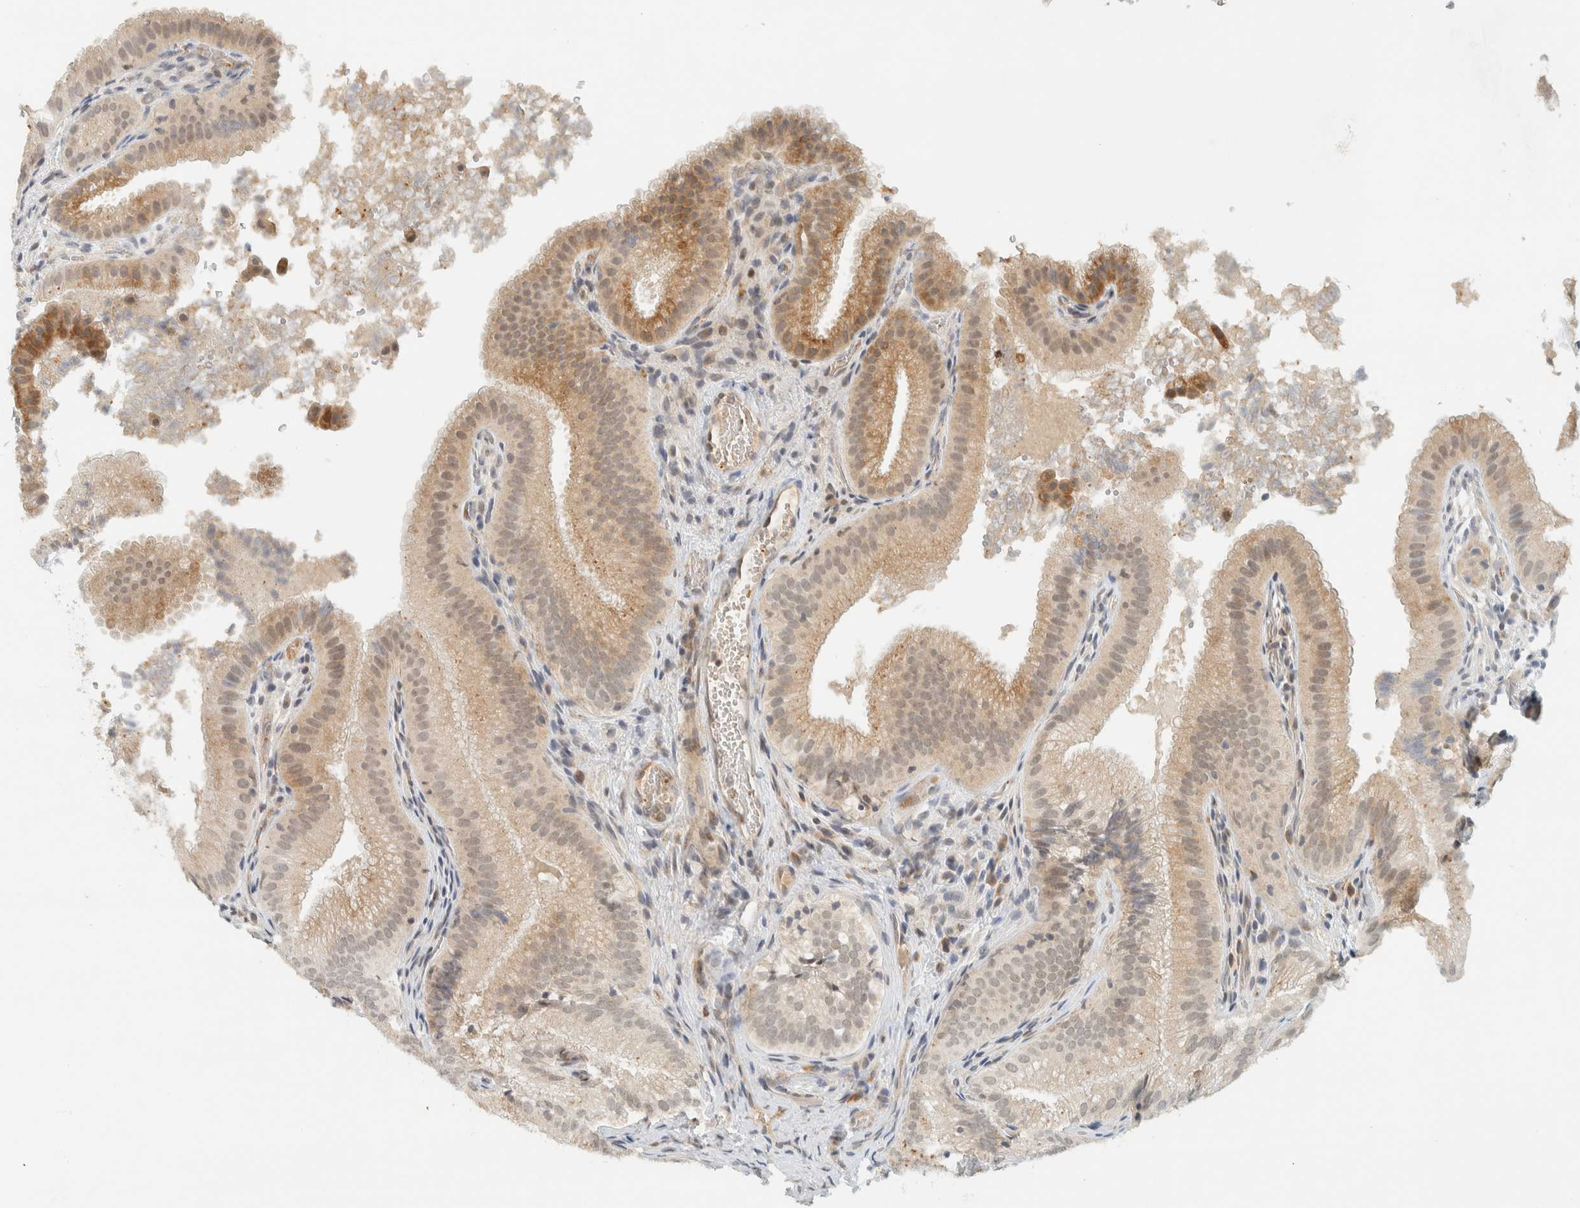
{"staining": {"intensity": "moderate", "quantity": "25%-75%", "location": "cytoplasmic/membranous,nuclear"}, "tissue": "gallbladder", "cell_type": "Glandular cells", "image_type": "normal", "snomed": [{"axis": "morphology", "description": "Normal tissue, NOS"}, {"axis": "topography", "description": "Gallbladder"}], "caption": "Immunohistochemistry (IHC) histopathology image of unremarkable human gallbladder stained for a protein (brown), which shows medium levels of moderate cytoplasmic/membranous,nuclear staining in about 25%-75% of glandular cells.", "gene": "ITPRID1", "patient": {"sex": "female", "age": 30}}